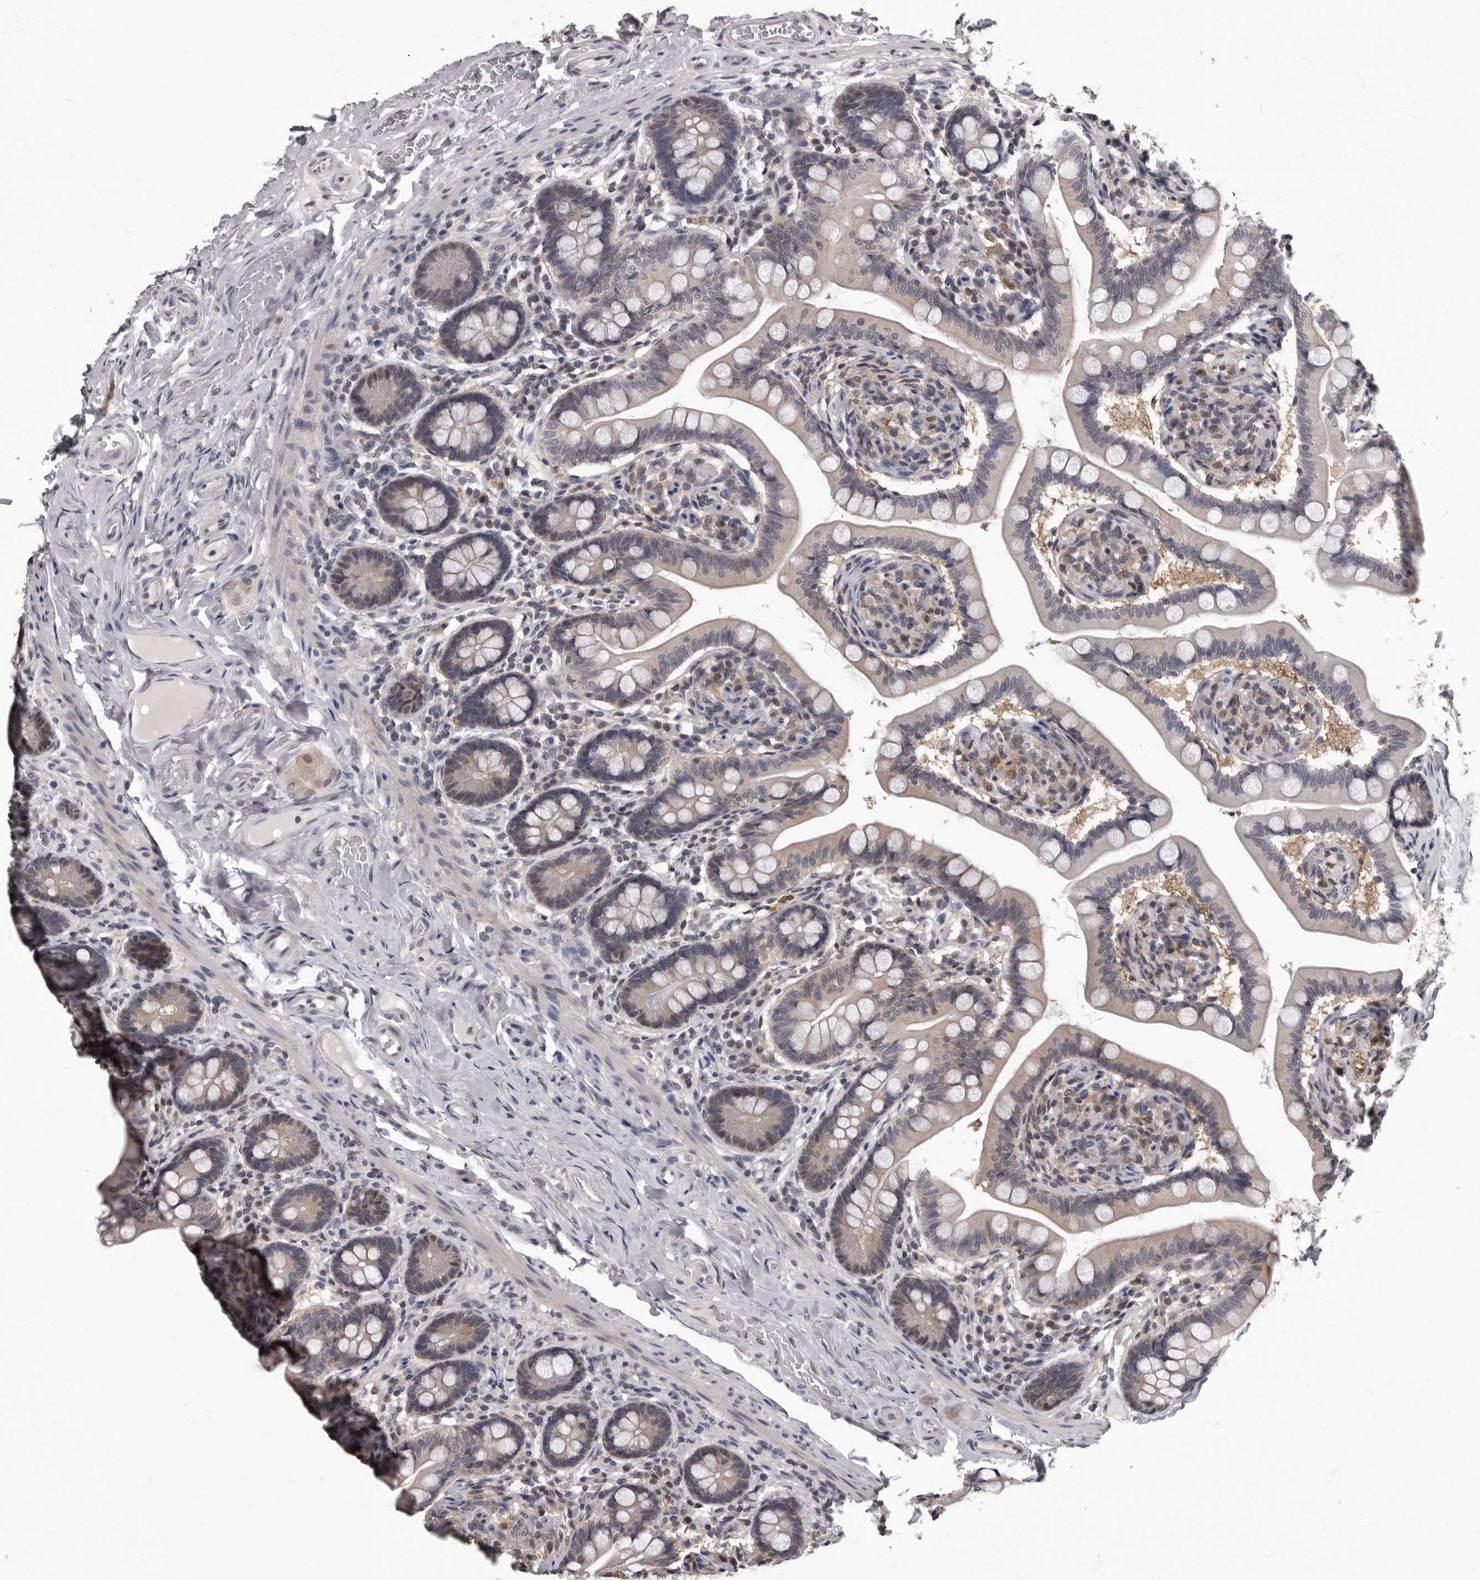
{"staining": {"intensity": "moderate", "quantity": "<25%", "location": "nuclear"}, "tissue": "small intestine", "cell_type": "Glandular cells", "image_type": "normal", "snomed": [{"axis": "morphology", "description": "Normal tissue, NOS"}, {"axis": "topography", "description": "Small intestine"}], "caption": "Moderate nuclear positivity is present in approximately <25% of glandular cells in unremarkable small intestine.", "gene": "C1orf50", "patient": {"sex": "female", "age": 64}}